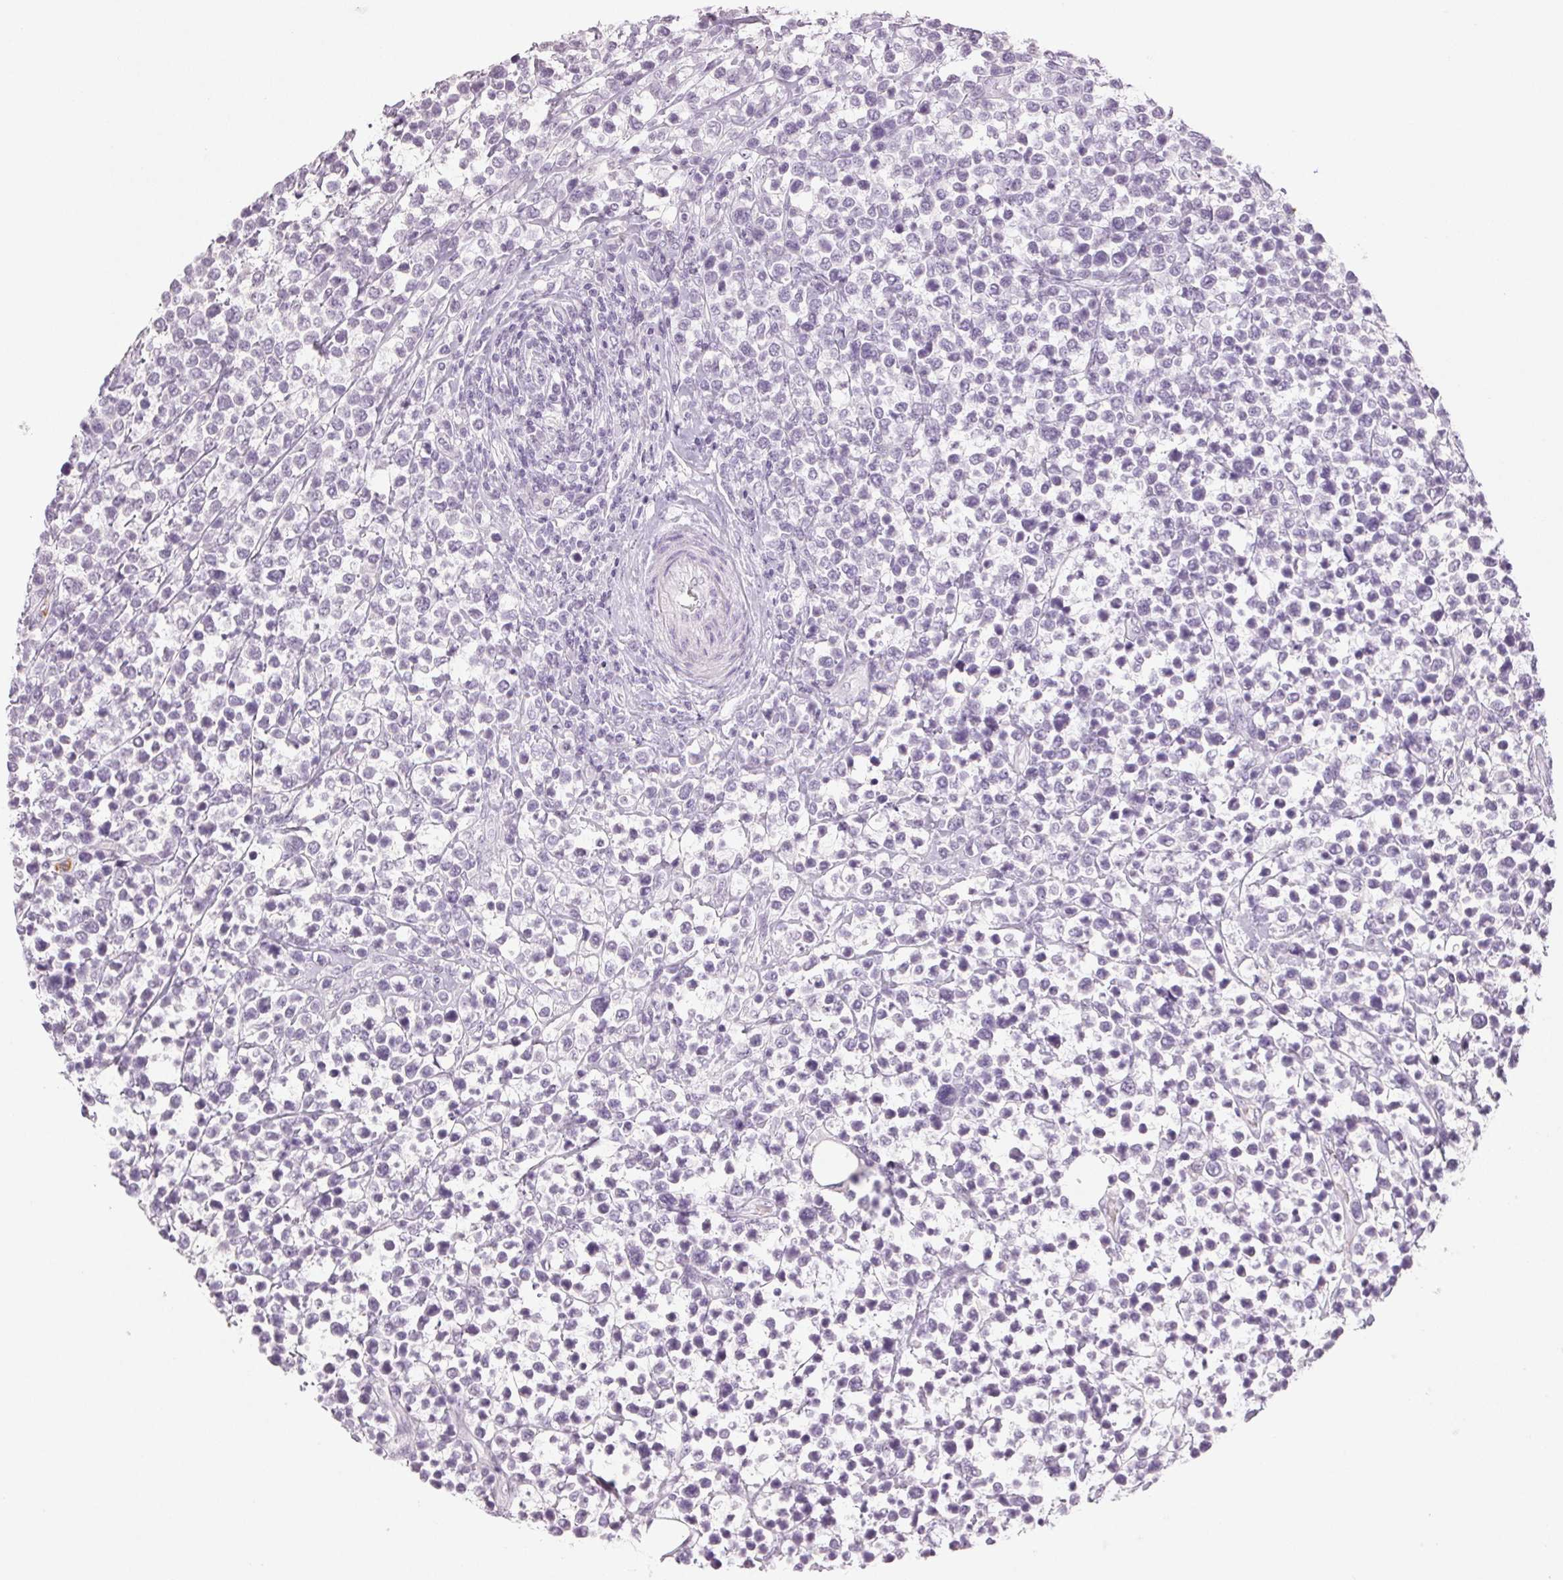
{"staining": {"intensity": "negative", "quantity": "none", "location": "none"}, "tissue": "lymphoma", "cell_type": "Tumor cells", "image_type": "cancer", "snomed": [{"axis": "morphology", "description": "Malignant lymphoma, non-Hodgkin's type, High grade"}, {"axis": "topography", "description": "Soft tissue"}], "caption": "Human malignant lymphoma, non-Hodgkin's type (high-grade) stained for a protein using immunohistochemistry shows no positivity in tumor cells.", "gene": "LTF", "patient": {"sex": "female", "age": 56}}